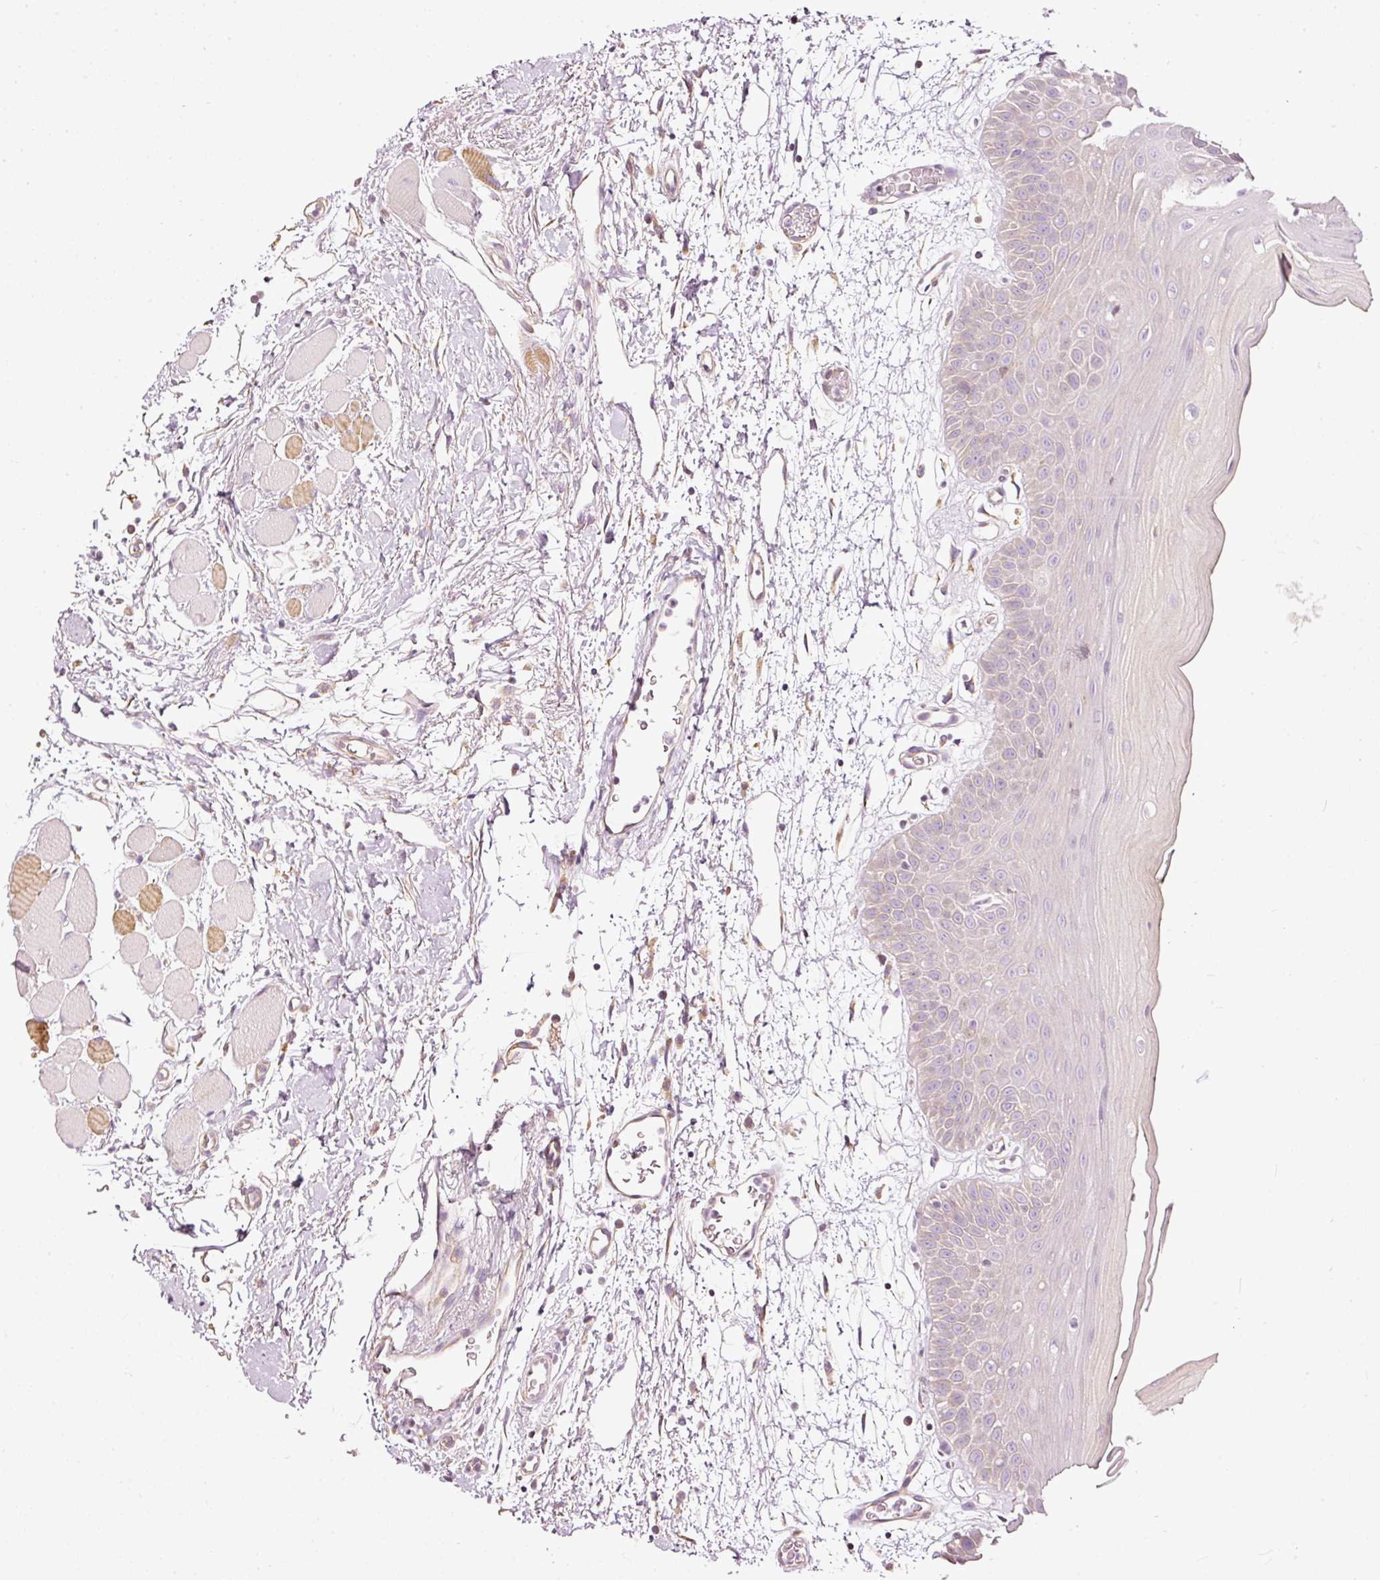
{"staining": {"intensity": "negative", "quantity": "none", "location": "none"}, "tissue": "oral mucosa", "cell_type": "Squamous epithelial cells", "image_type": "normal", "snomed": [{"axis": "morphology", "description": "Normal tissue, NOS"}, {"axis": "topography", "description": "Oral tissue"}, {"axis": "topography", "description": "Tounge, NOS"}], "caption": "The image displays no significant expression in squamous epithelial cells of oral mucosa.", "gene": "PAQR9", "patient": {"sex": "female", "age": 59}}